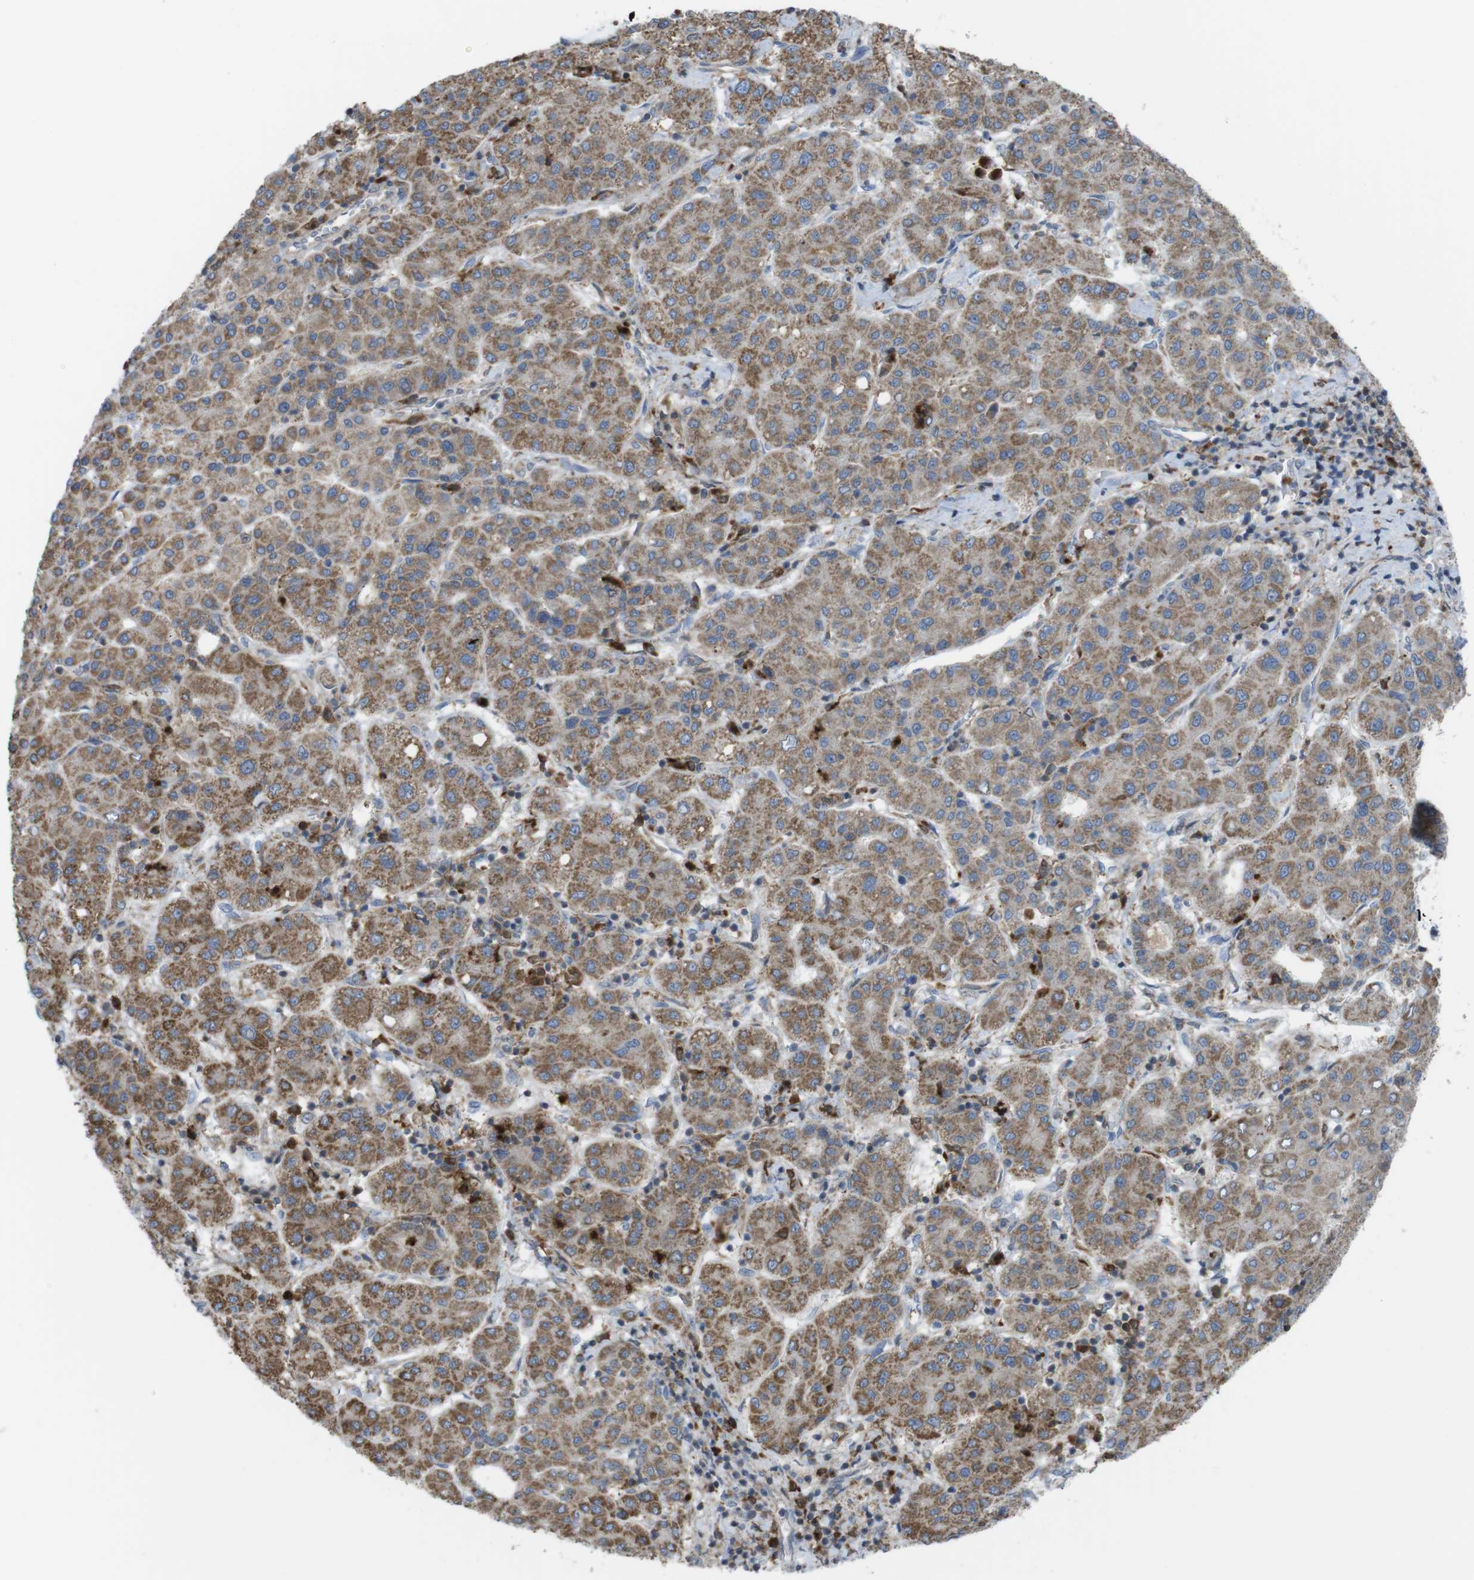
{"staining": {"intensity": "moderate", "quantity": ">75%", "location": "cytoplasmic/membranous"}, "tissue": "liver cancer", "cell_type": "Tumor cells", "image_type": "cancer", "snomed": [{"axis": "morphology", "description": "Carcinoma, Hepatocellular, NOS"}, {"axis": "topography", "description": "Liver"}], "caption": "Protein analysis of hepatocellular carcinoma (liver) tissue exhibits moderate cytoplasmic/membranous staining in approximately >75% of tumor cells.", "gene": "PRKCD", "patient": {"sex": "male", "age": 65}}